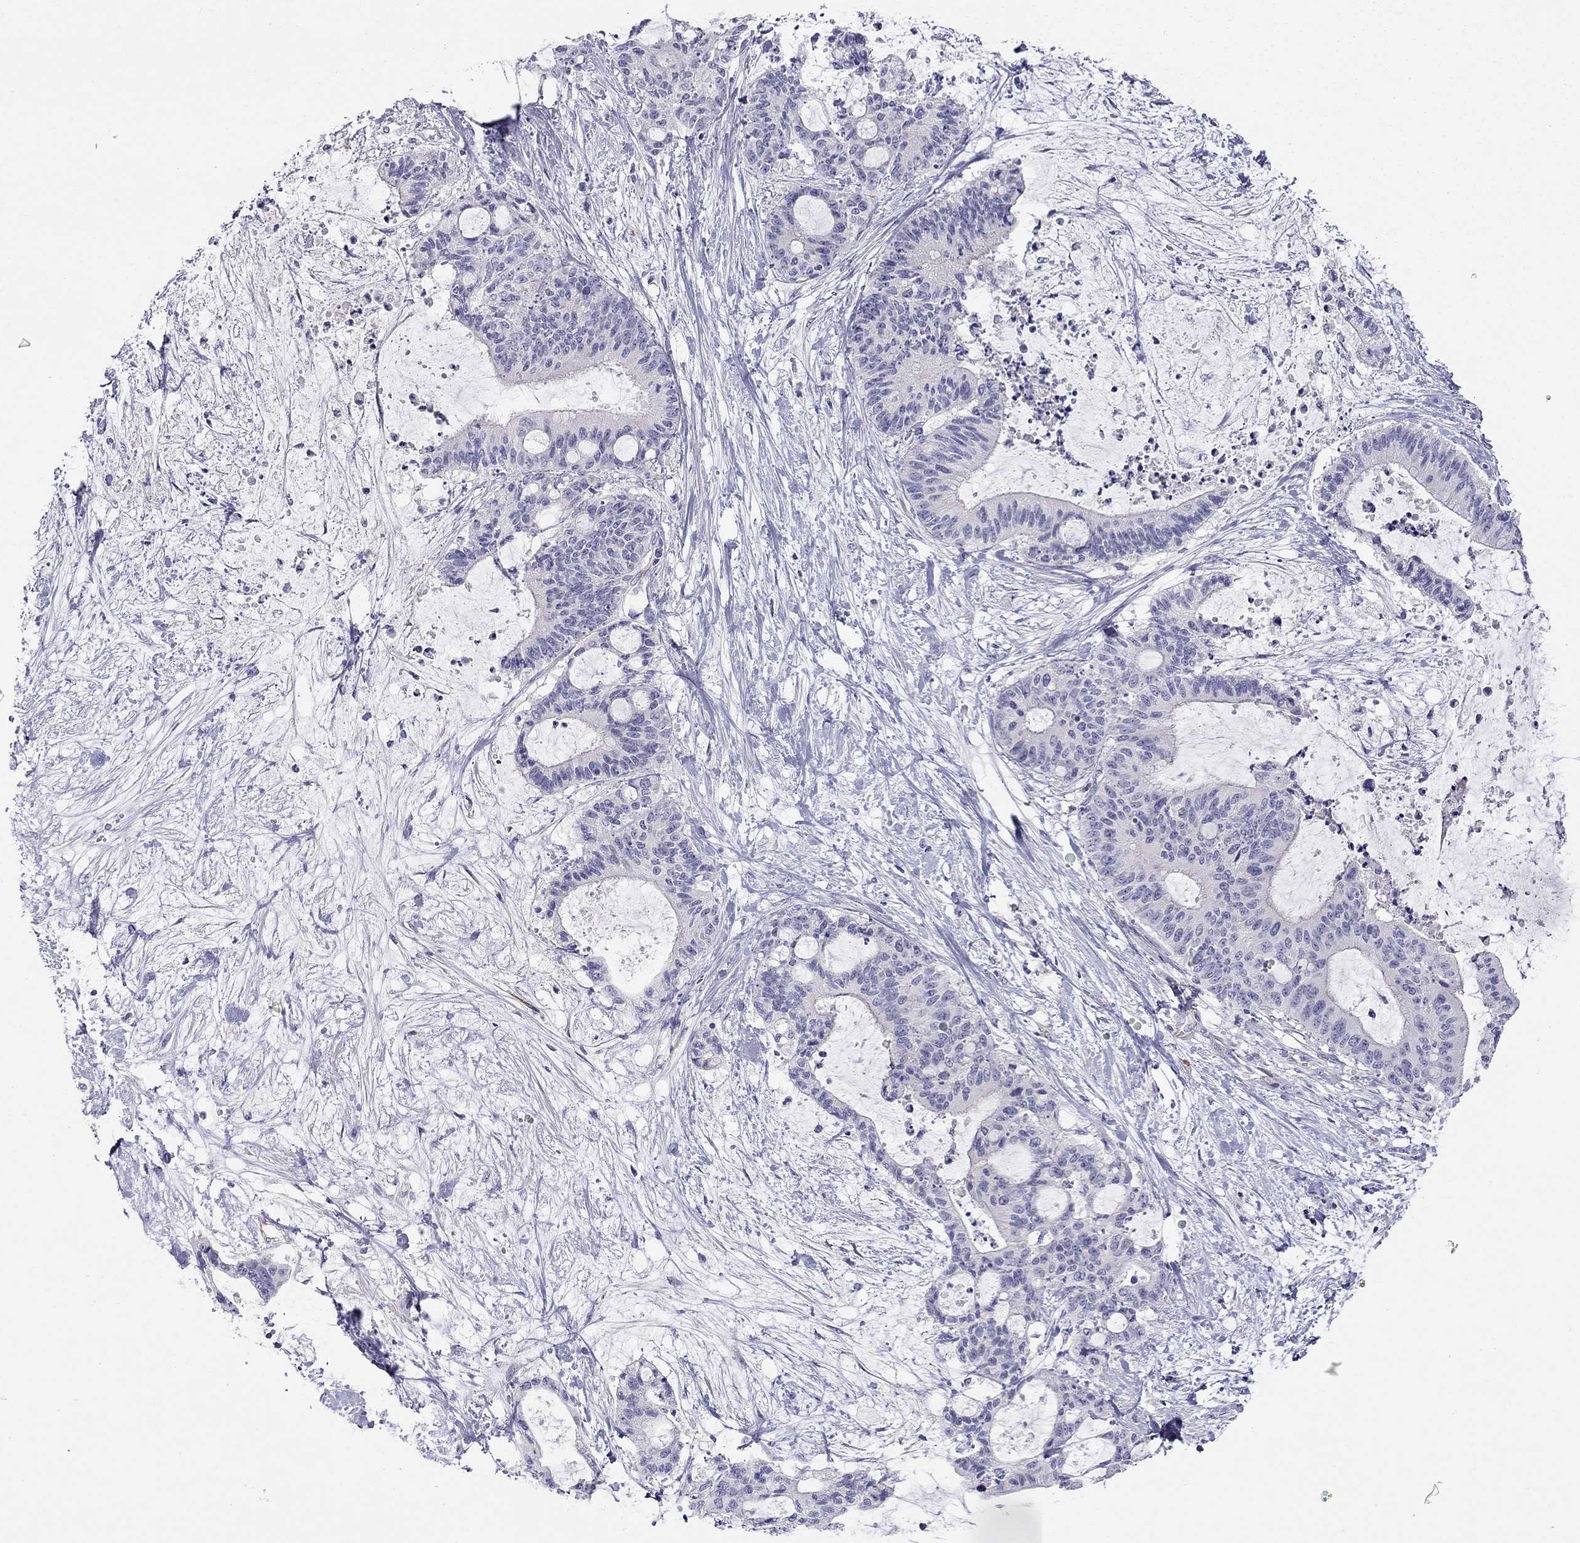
{"staining": {"intensity": "negative", "quantity": "none", "location": "none"}, "tissue": "liver cancer", "cell_type": "Tumor cells", "image_type": "cancer", "snomed": [{"axis": "morphology", "description": "Cholangiocarcinoma"}, {"axis": "topography", "description": "Liver"}], "caption": "DAB (3,3'-diaminobenzidine) immunohistochemical staining of liver cancer (cholangiocarcinoma) demonstrates no significant positivity in tumor cells.", "gene": "RTL1", "patient": {"sex": "female", "age": 73}}